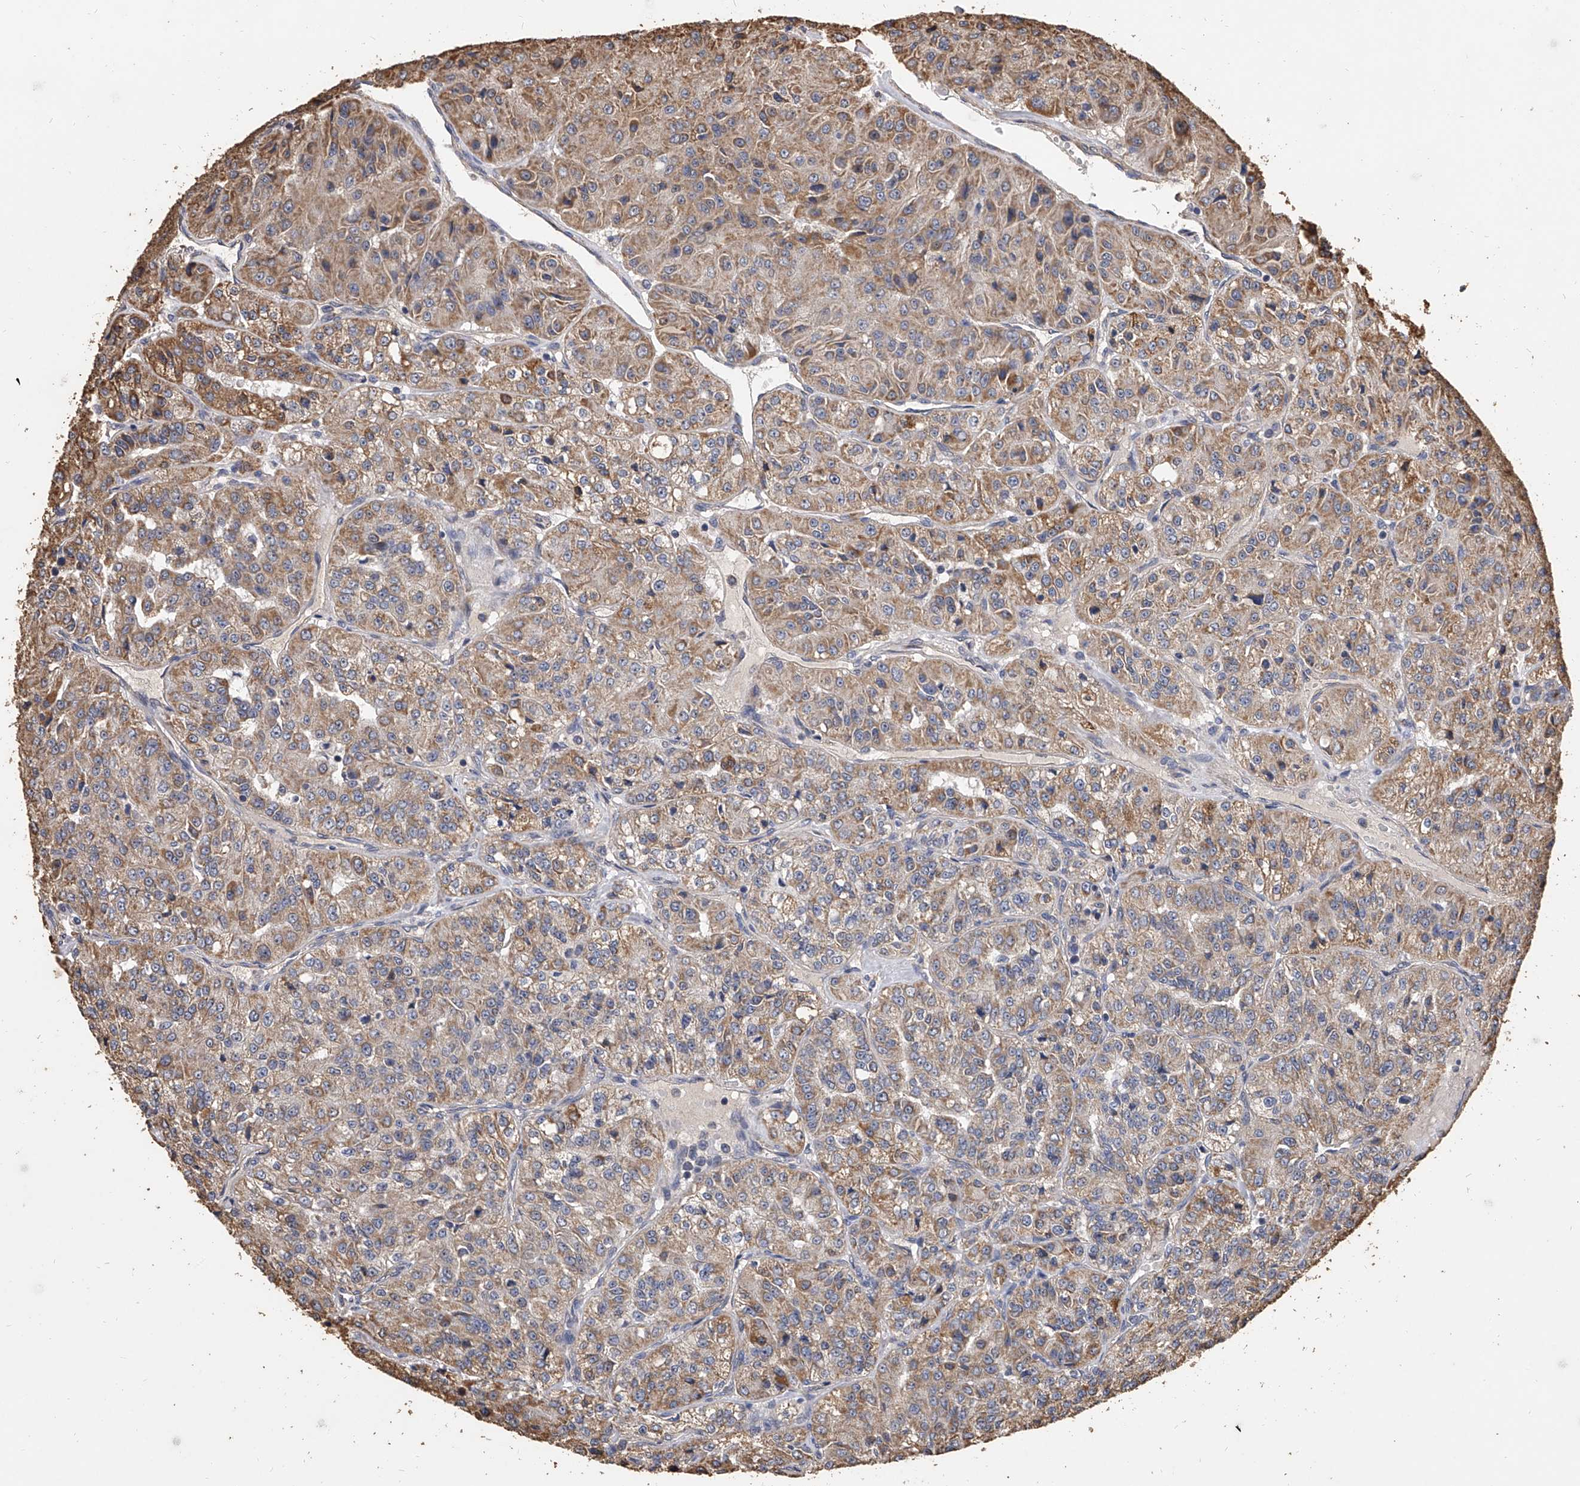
{"staining": {"intensity": "moderate", "quantity": ">75%", "location": "cytoplasmic/membranous"}, "tissue": "renal cancer", "cell_type": "Tumor cells", "image_type": "cancer", "snomed": [{"axis": "morphology", "description": "Adenocarcinoma, NOS"}, {"axis": "topography", "description": "Kidney"}], "caption": "Protein staining of renal cancer tissue displays moderate cytoplasmic/membranous expression in approximately >75% of tumor cells. (brown staining indicates protein expression, while blue staining denotes nuclei).", "gene": "MRPL28", "patient": {"sex": "female", "age": 63}}